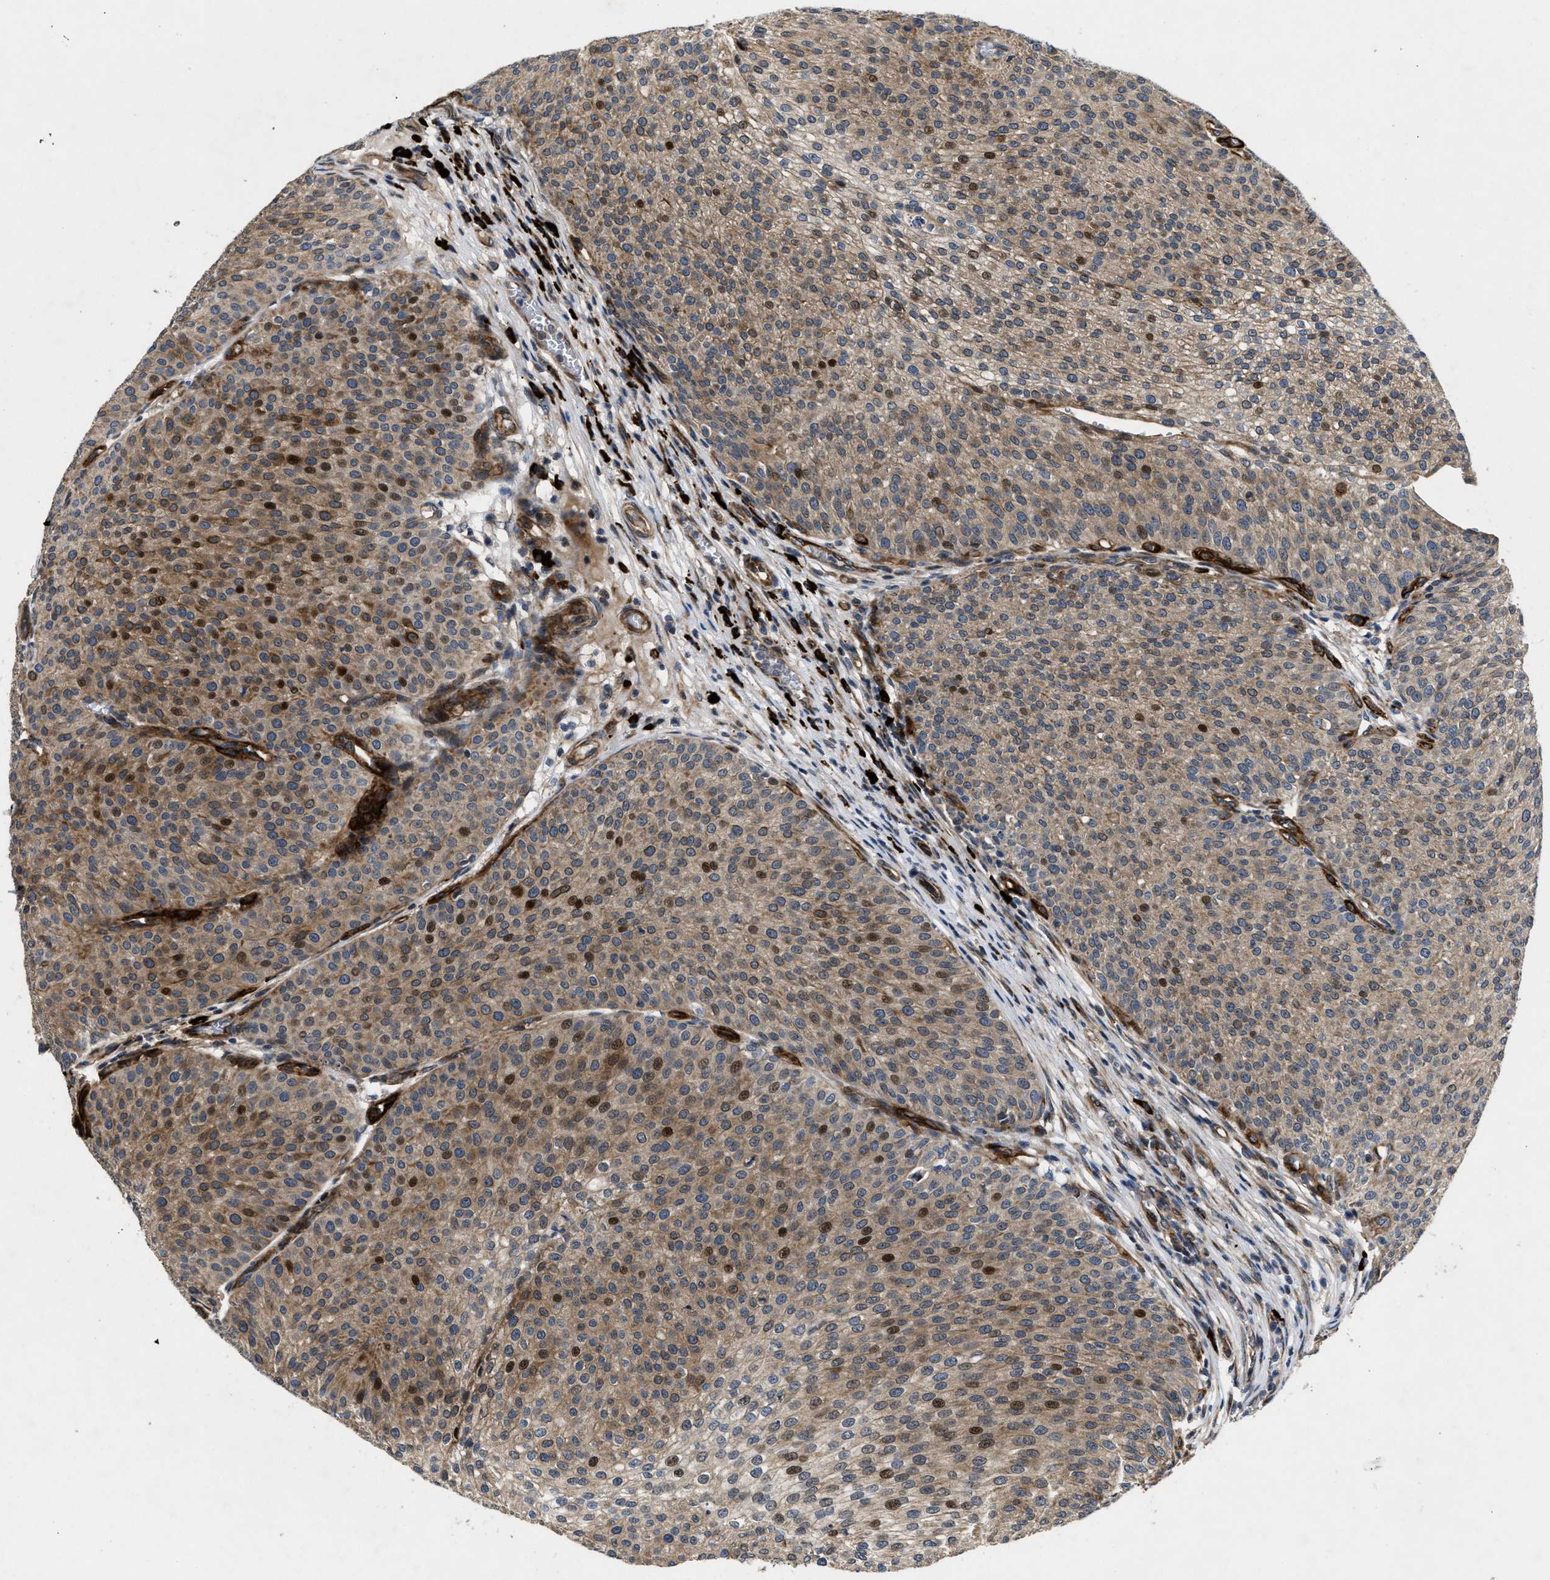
{"staining": {"intensity": "strong", "quantity": "<25%", "location": "cytoplasmic/membranous,nuclear"}, "tissue": "urothelial cancer", "cell_type": "Tumor cells", "image_type": "cancer", "snomed": [{"axis": "morphology", "description": "Urothelial carcinoma, Low grade"}, {"axis": "topography", "description": "Smooth muscle"}, {"axis": "topography", "description": "Urinary bladder"}], "caption": "An immunohistochemistry (IHC) photomicrograph of neoplastic tissue is shown. Protein staining in brown shows strong cytoplasmic/membranous and nuclear positivity in urothelial cancer within tumor cells. The staining is performed using DAB brown chromogen to label protein expression. The nuclei are counter-stained blue using hematoxylin.", "gene": "HSPA12B", "patient": {"sex": "male", "age": 60}}